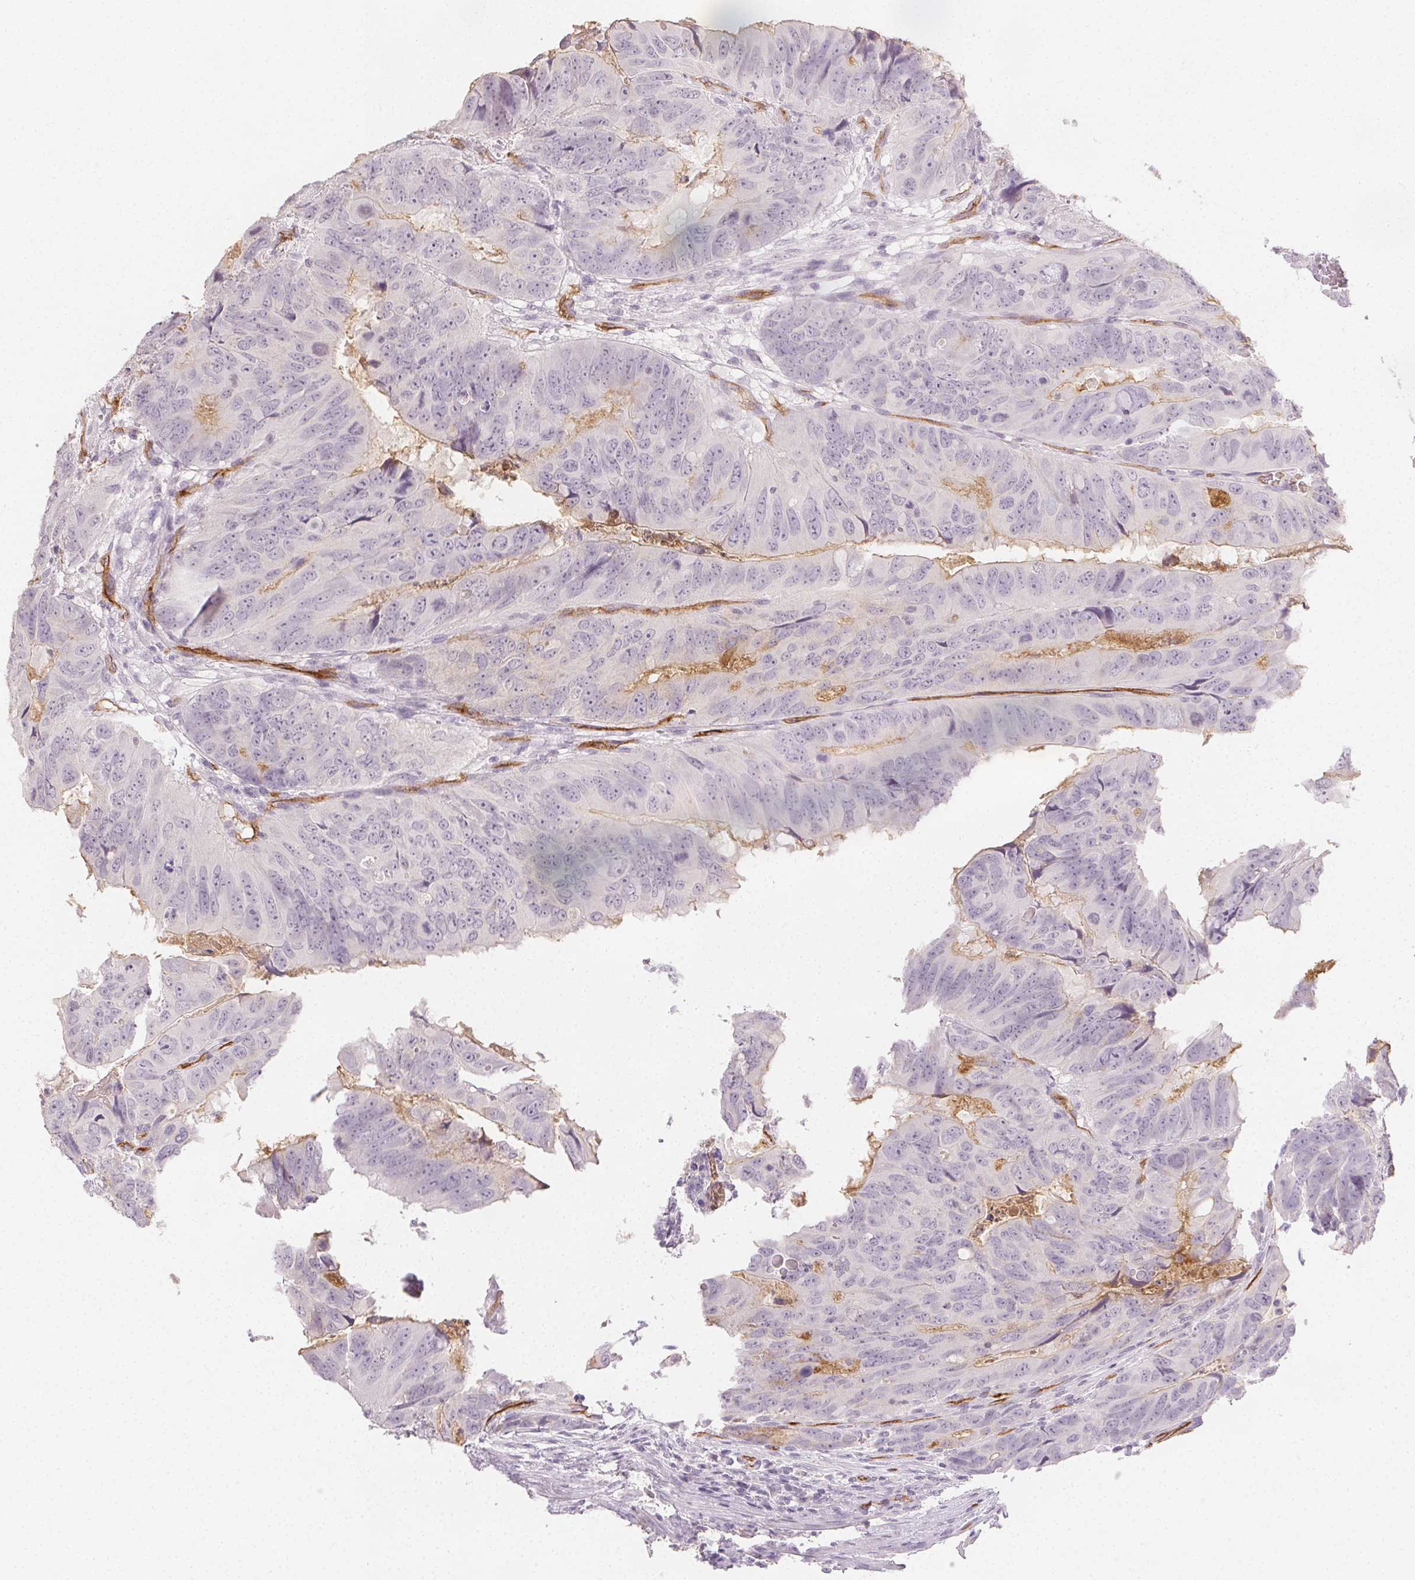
{"staining": {"intensity": "negative", "quantity": "none", "location": "none"}, "tissue": "colorectal cancer", "cell_type": "Tumor cells", "image_type": "cancer", "snomed": [{"axis": "morphology", "description": "Adenocarcinoma, NOS"}, {"axis": "topography", "description": "Colon"}], "caption": "IHC of human adenocarcinoma (colorectal) exhibits no expression in tumor cells.", "gene": "PODXL", "patient": {"sex": "male", "age": 79}}